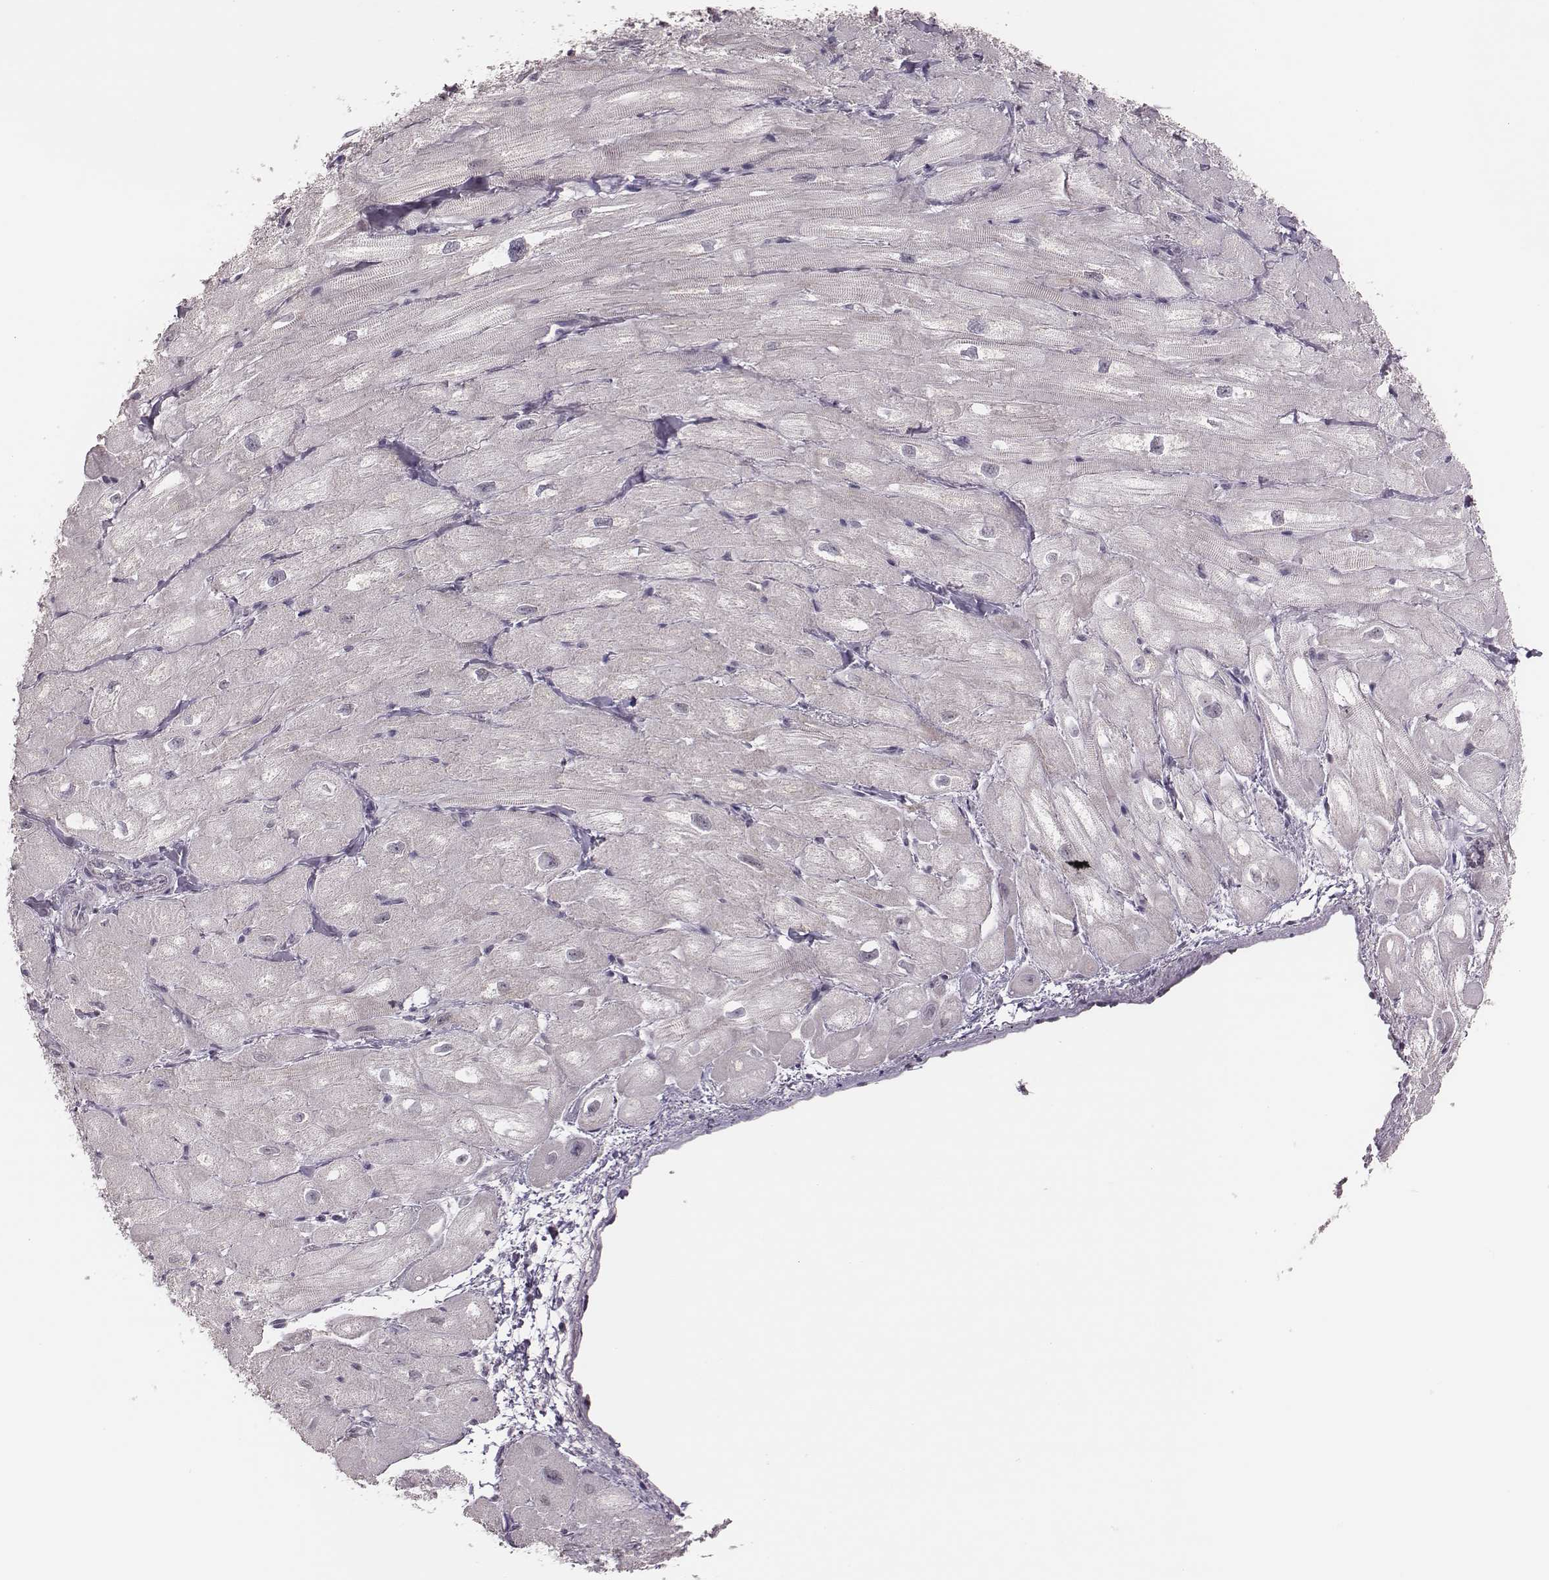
{"staining": {"intensity": "negative", "quantity": "none", "location": "none"}, "tissue": "heart muscle", "cell_type": "Cardiomyocytes", "image_type": "normal", "snomed": [{"axis": "morphology", "description": "Normal tissue, NOS"}, {"axis": "topography", "description": "Heart"}], "caption": "This is an IHC micrograph of normal human heart muscle. There is no expression in cardiomyocytes.", "gene": "PBK", "patient": {"sex": "male", "age": 60}}